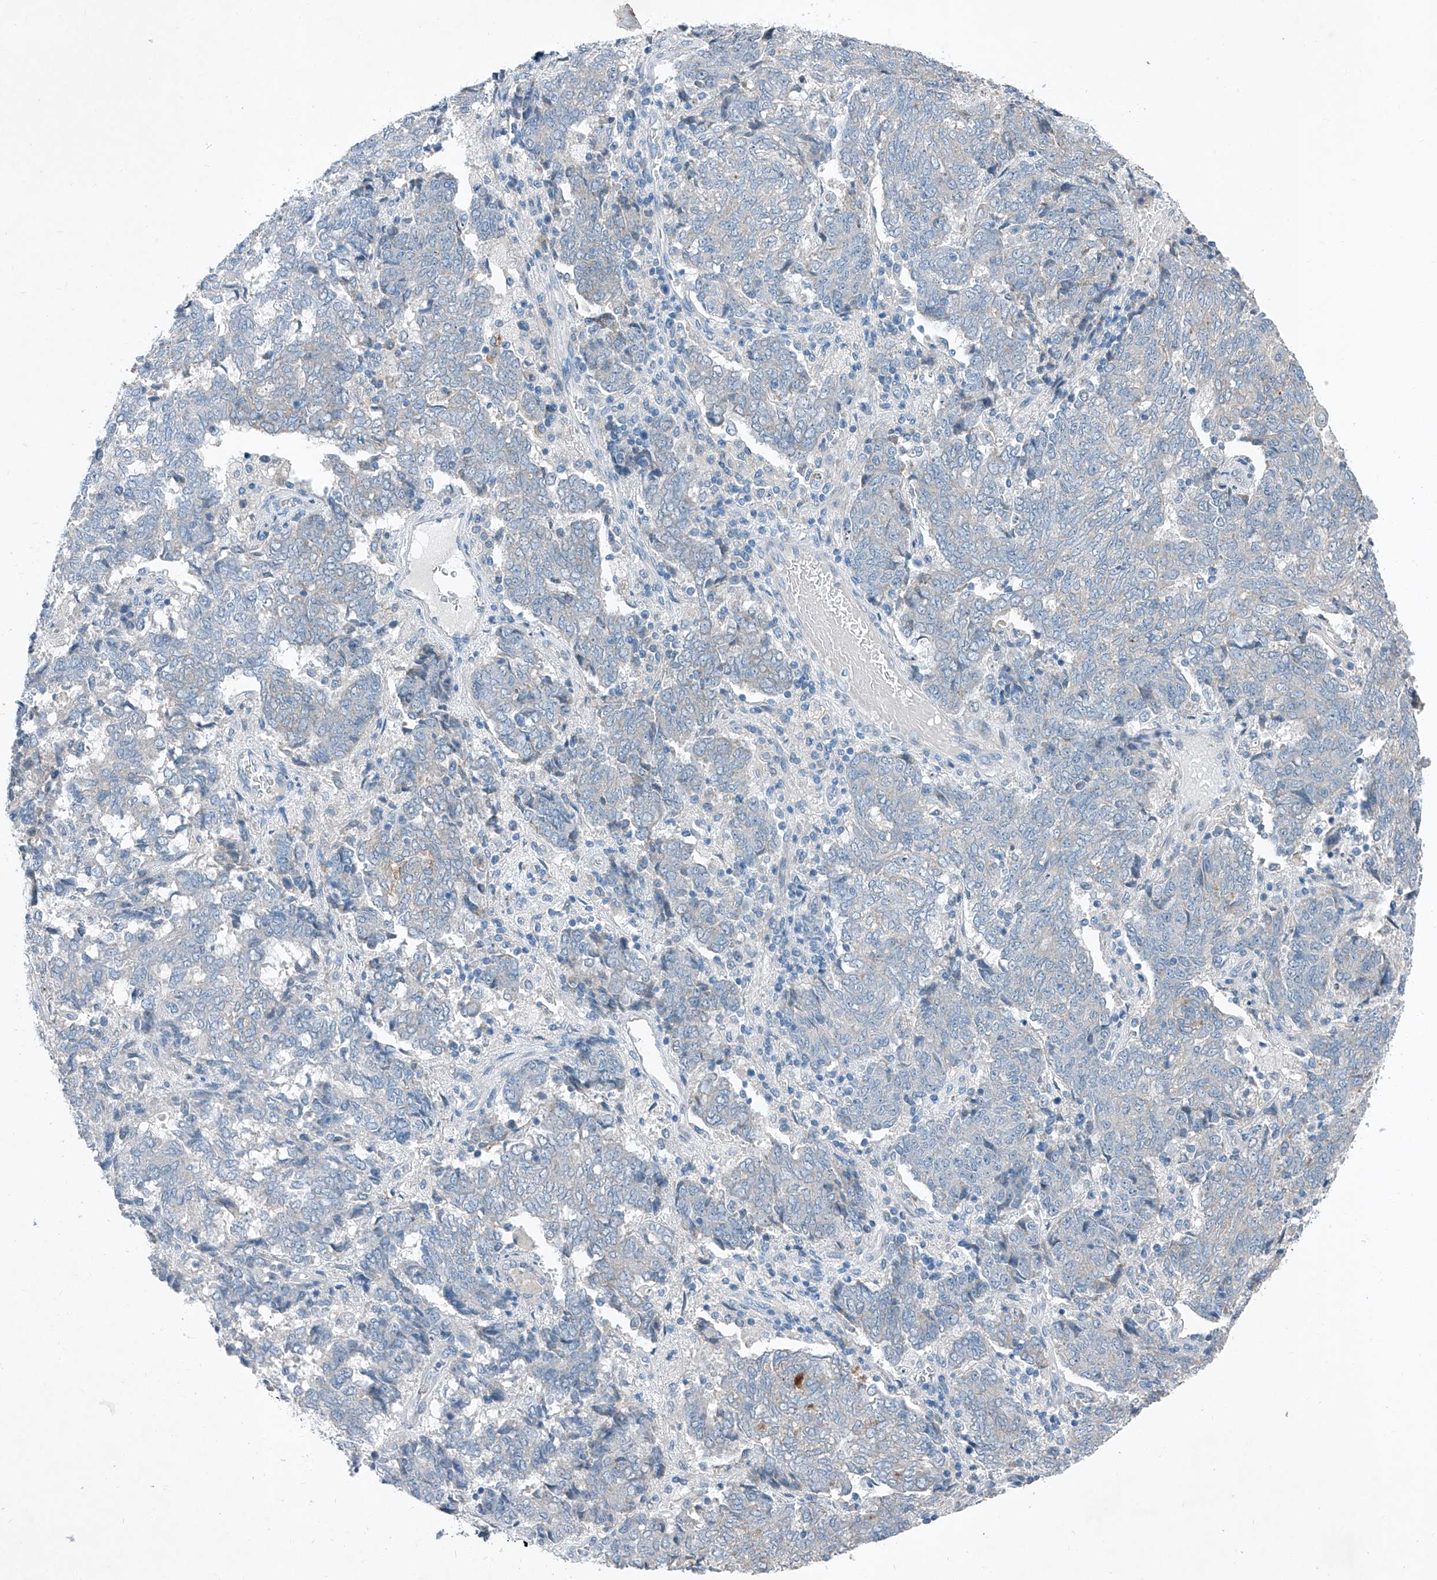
{"staining": {"intensity": "negative", "quantity": "none", "location": "none"}, "tissue": "endometrial cancer", "cell_type": "Tumor cells", "image_type": "cancer", "snomed": [{"axis": "morphology", "description": "Adenocarcinoma, NOS"}, {"axis": "topography", "description": "Endometrium"}], "caption": "This is an IHC image of adenocarcinoma (endometrial). There is no expression in tumor cells.", "gene": "MDGA1", "patient": {"sex": "female", "age": 80}}